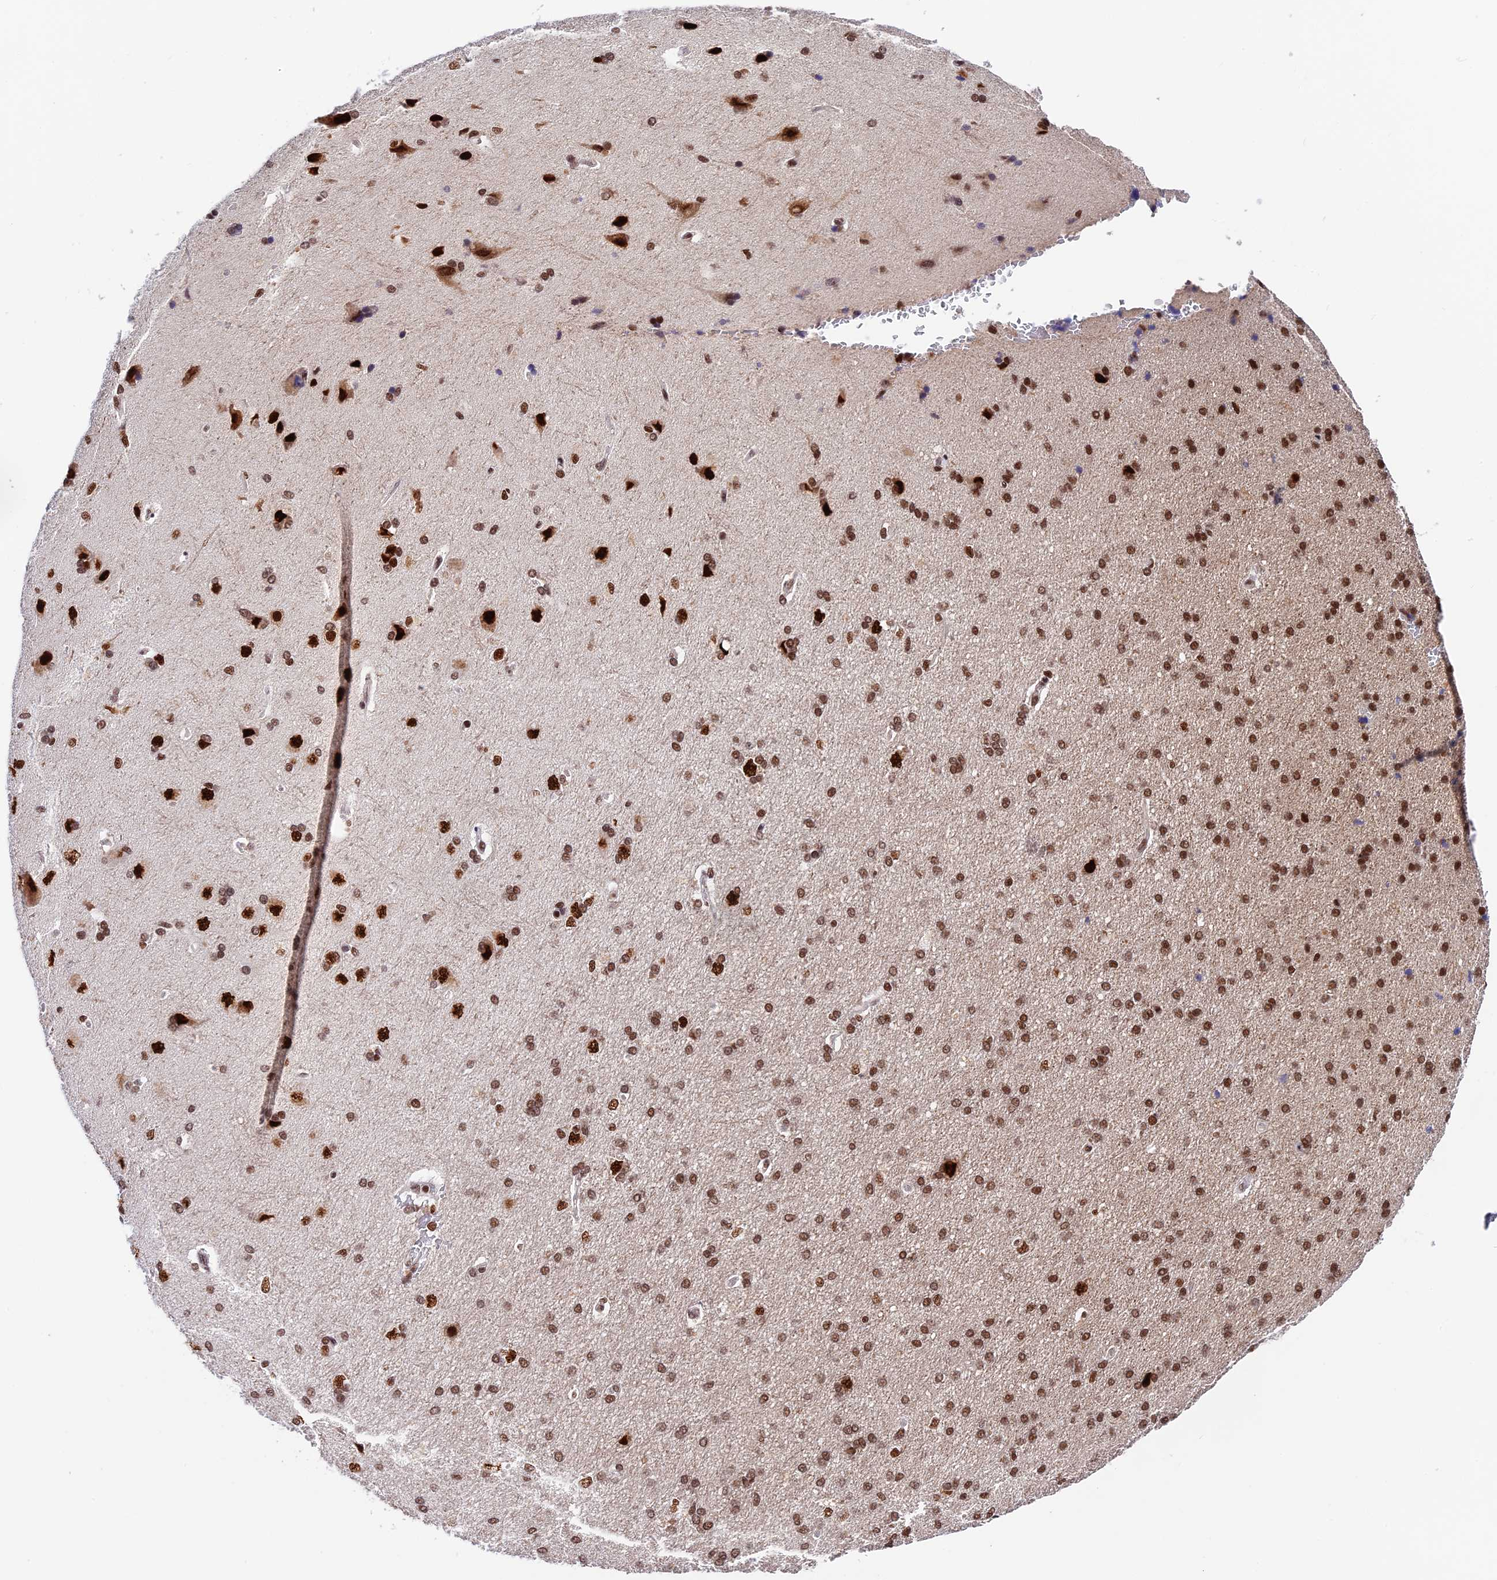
{"staining": {"intensity": "negative", "quantity": "none", "location": "none"}, "tissue": "cerebral cortex", "cell_type": "Endothelial cells", "image_type": "normal", "snomed": [{"axis": "morphology", "description": "Normal tissue, NOS"}, {"axis": "topography", "description": "Cerebral cortex"}], "caption": "There is no significant staining in endothelial cells of cerebral cortex. (DAB immunohistochemistry visualized using brightfield microscopy, high magnification).", "gene": "RAMACL", "patient": {"sex": "male", "age": 62}}